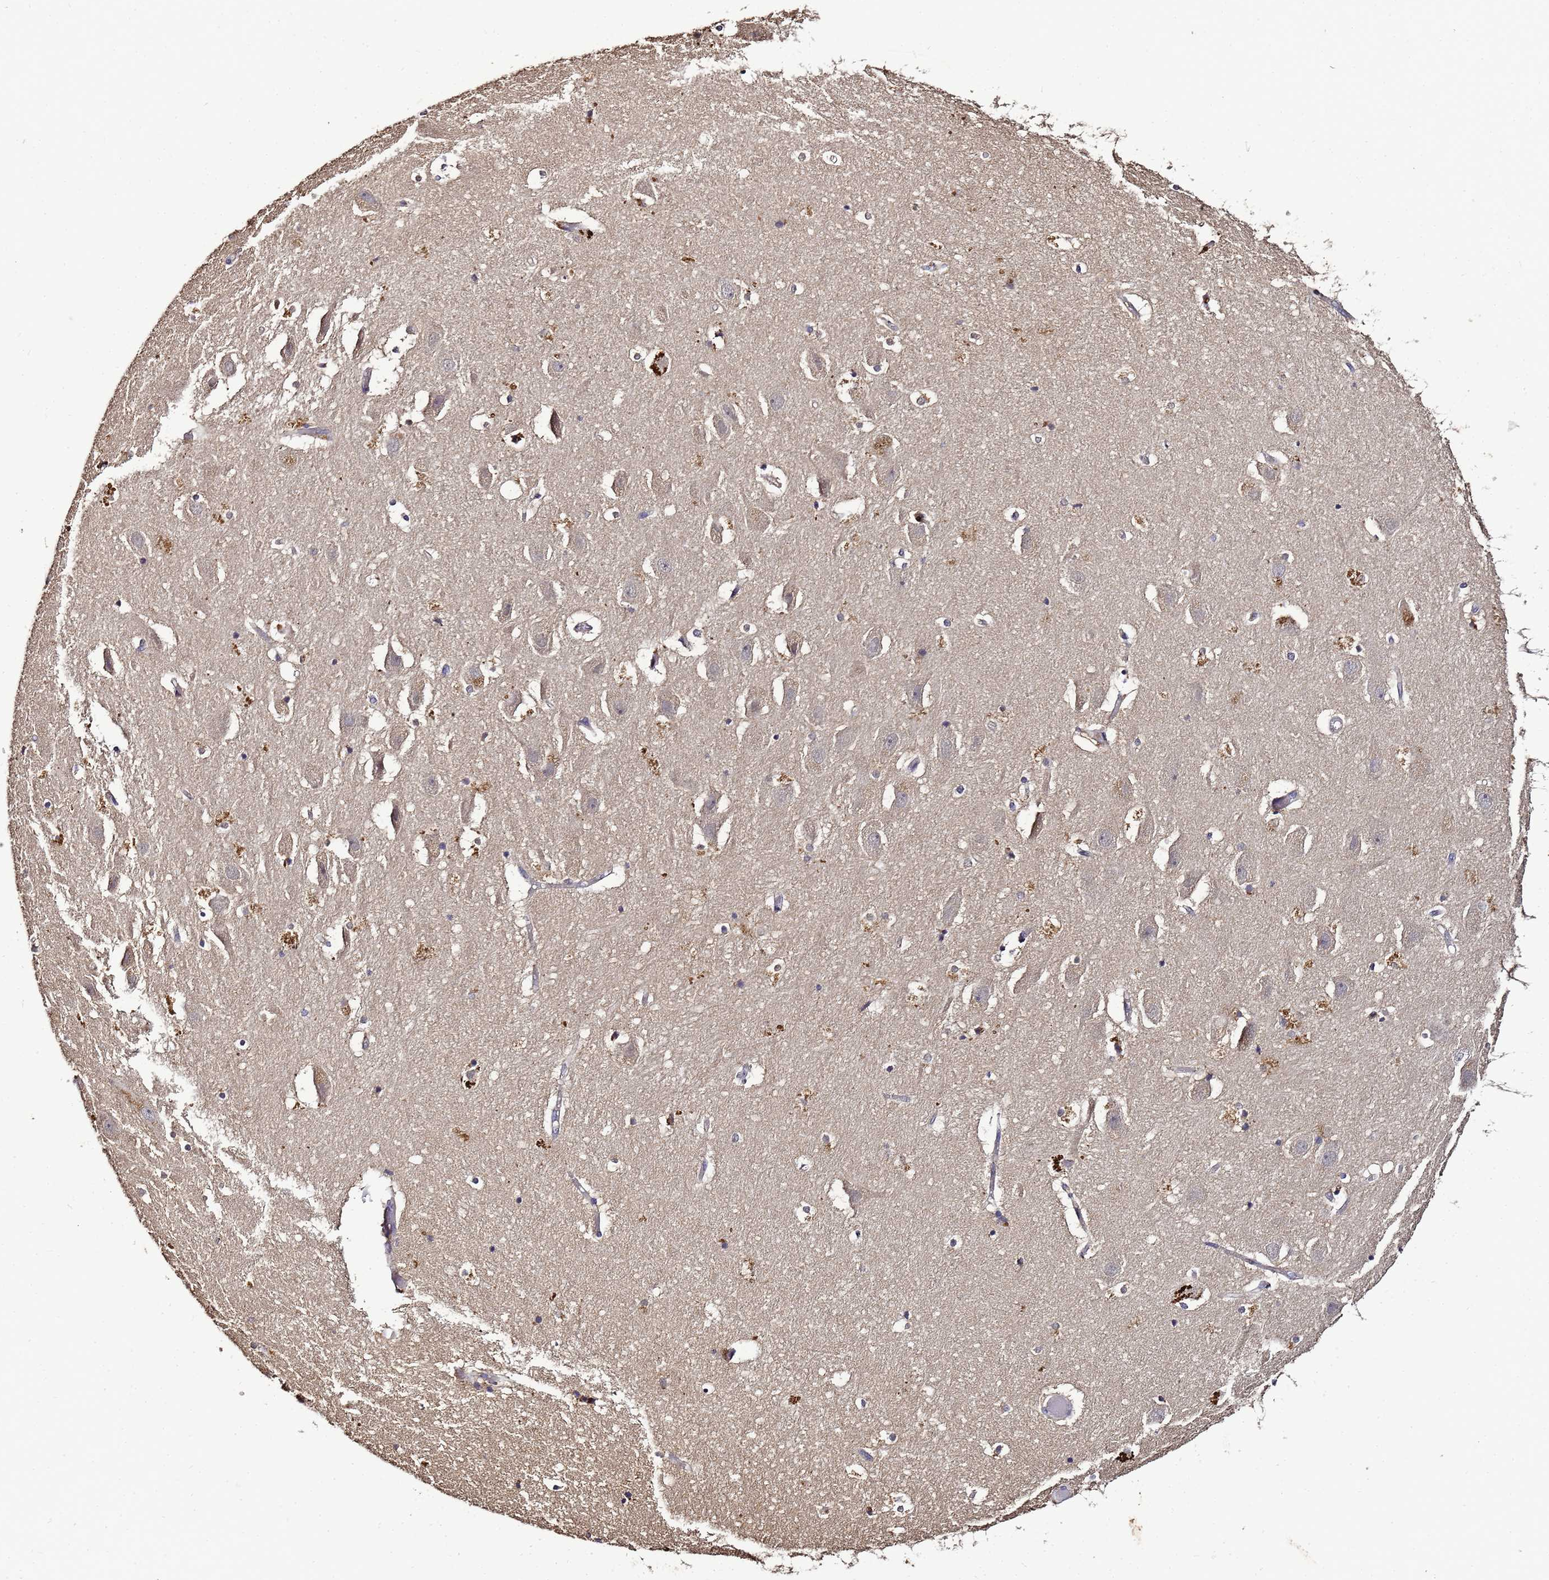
{"staining": {"intensity": "negative", "quantity": "none", "location": "none"}, "tissue": "hippocampus", "cell_type": "Glial cells", "image_type": "normal", "snomed": [{"axis": "morphology", "description": "Normal tissue, NOS"}, {"axis": "topography", "description": "Hippocampus"}], "caption": "Protein analysis of normal hippocampus reveals no significant positivity in glial cells. (DAB immunohistochemistry visualized using brightfield microscopy, high magnification).", "gene": "LGI4", "patient": {"sex": "female", "age": 52}}